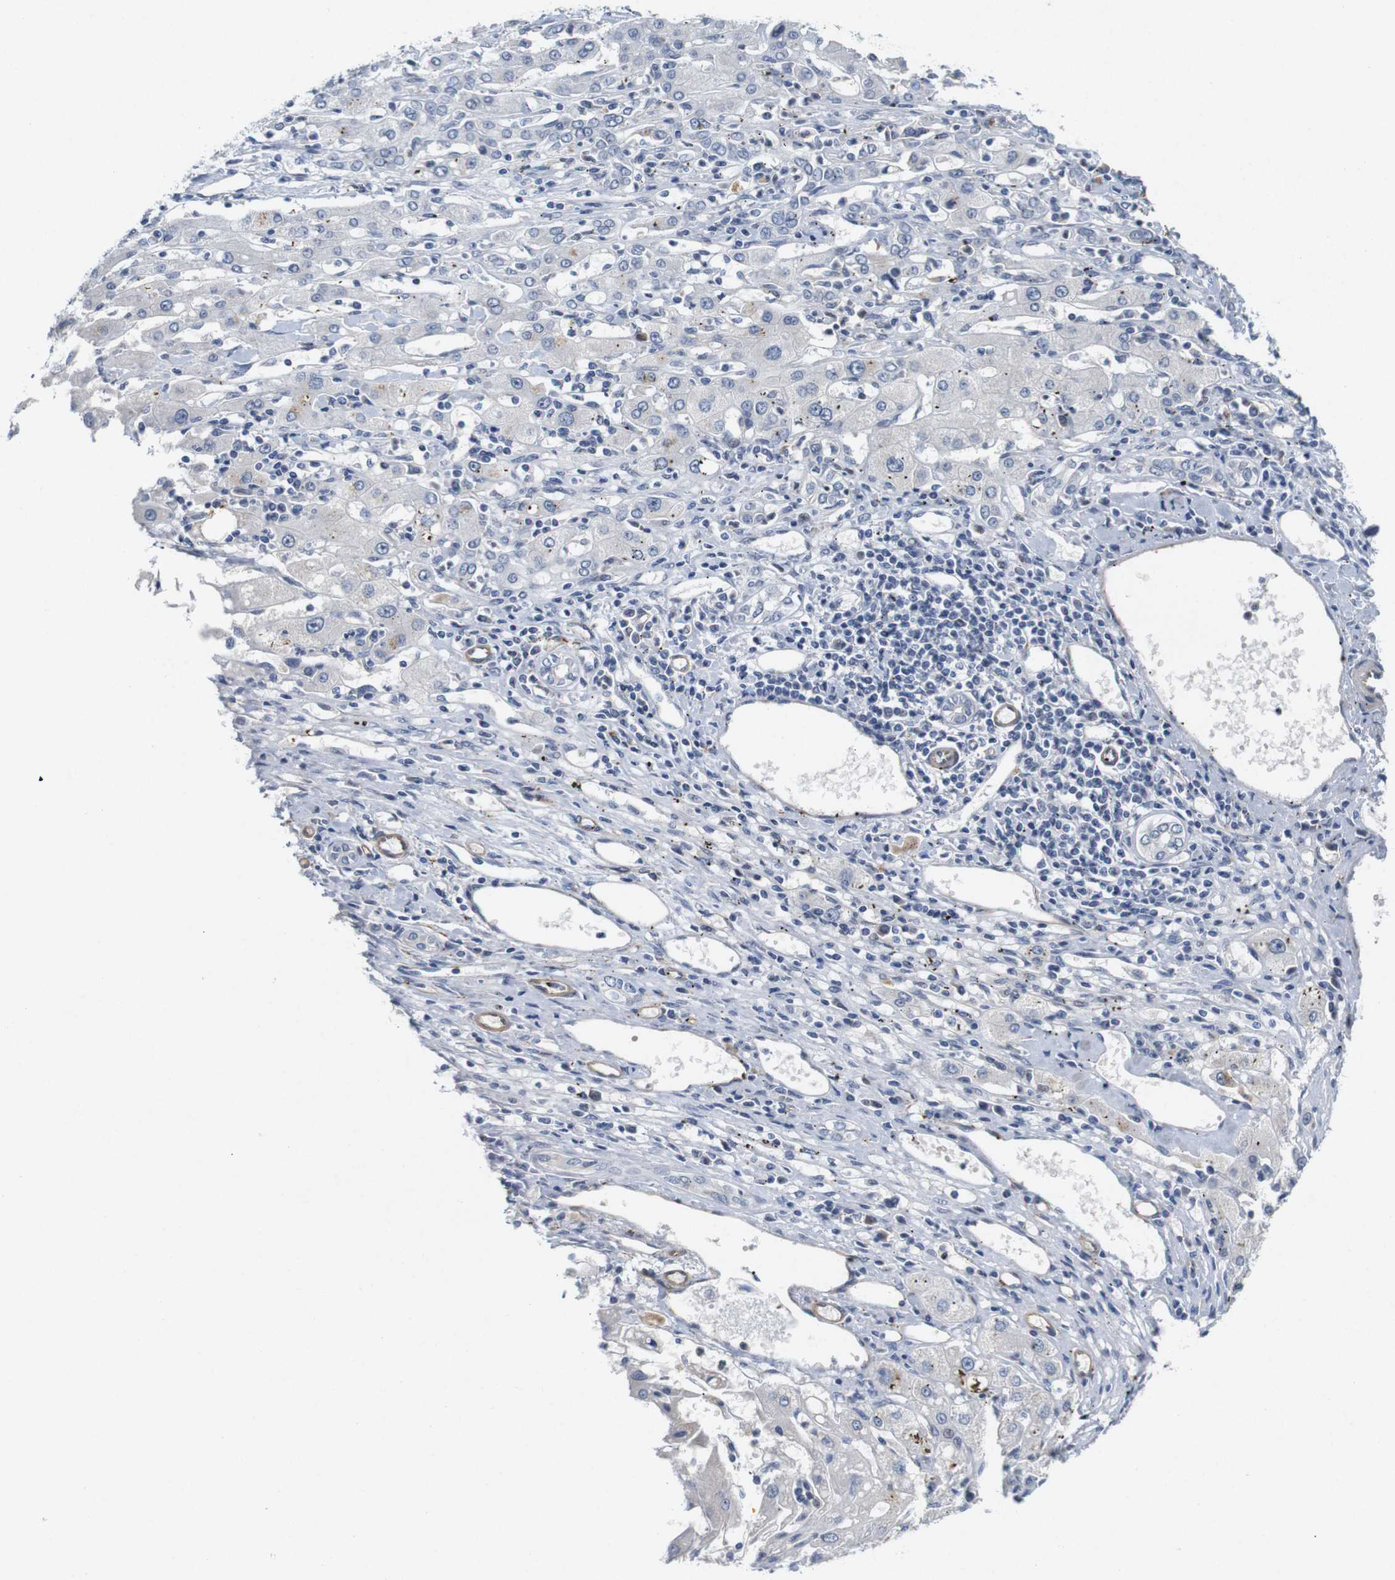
{"staining": {"intensity": "negative", "quantity": "none", "location": "none"}, "tissue": "liver cancer", "cell_type": "Tumor cells", "image_type": "cancer", "snomed": [{"axis": "morphology", "description": "Carcinoma, Hepatocellular, NOS"}, {"axis": "topography", "description": "Liver"}], "caption": "Immunohistochemistry image of liver cancer stained for a protein (brown), which exhibits no expression in tumor cells.", "gene": "CYB561", "patient": {"sex": "male", "age": 72}}